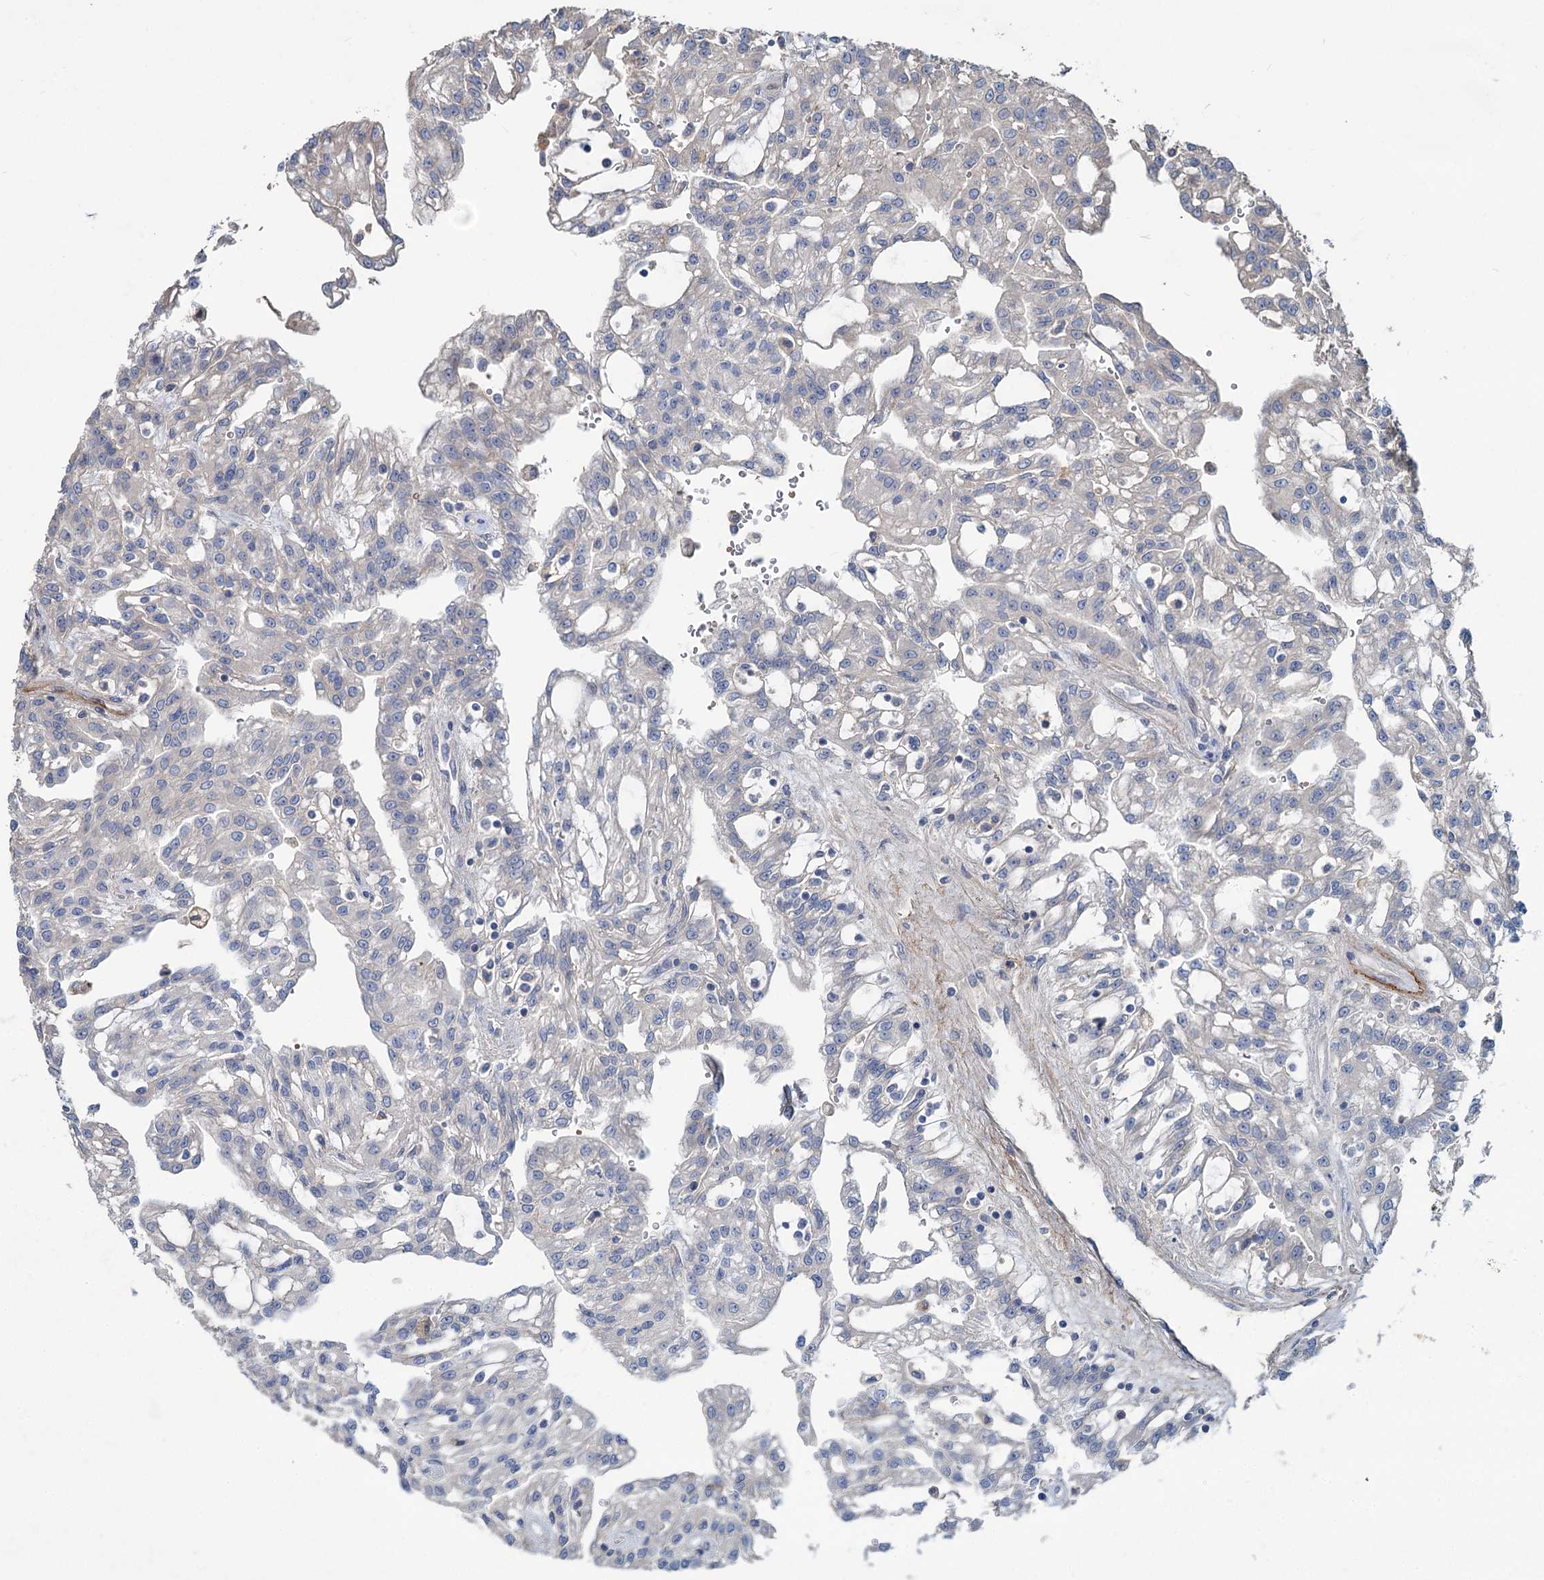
{"staining": {"intensity": "negative", "quantity": "none", "location": "none"}, "tissue": "renal cancer", "cell_type": "Tumor cells", "image_type": "cancer", "snomed": [{"axis": "morphology", "description": "Adenocarcinoma, NOS"}, {"axis": "topography", "description": "Kidney"}], "caption": "Immunohistochemistry (IHC) photomicrograph of human adenocarcinoma (renal) stained for a protein (brown), which shows no positivity in tumor cells. The staining is performed using DAB (3,3'-diaminobenzidine) brown chromogen with nuclei counter-stained in using hematoxylin.", "gene": "URAD", "patient": {"sex": "male", "age": 63}}